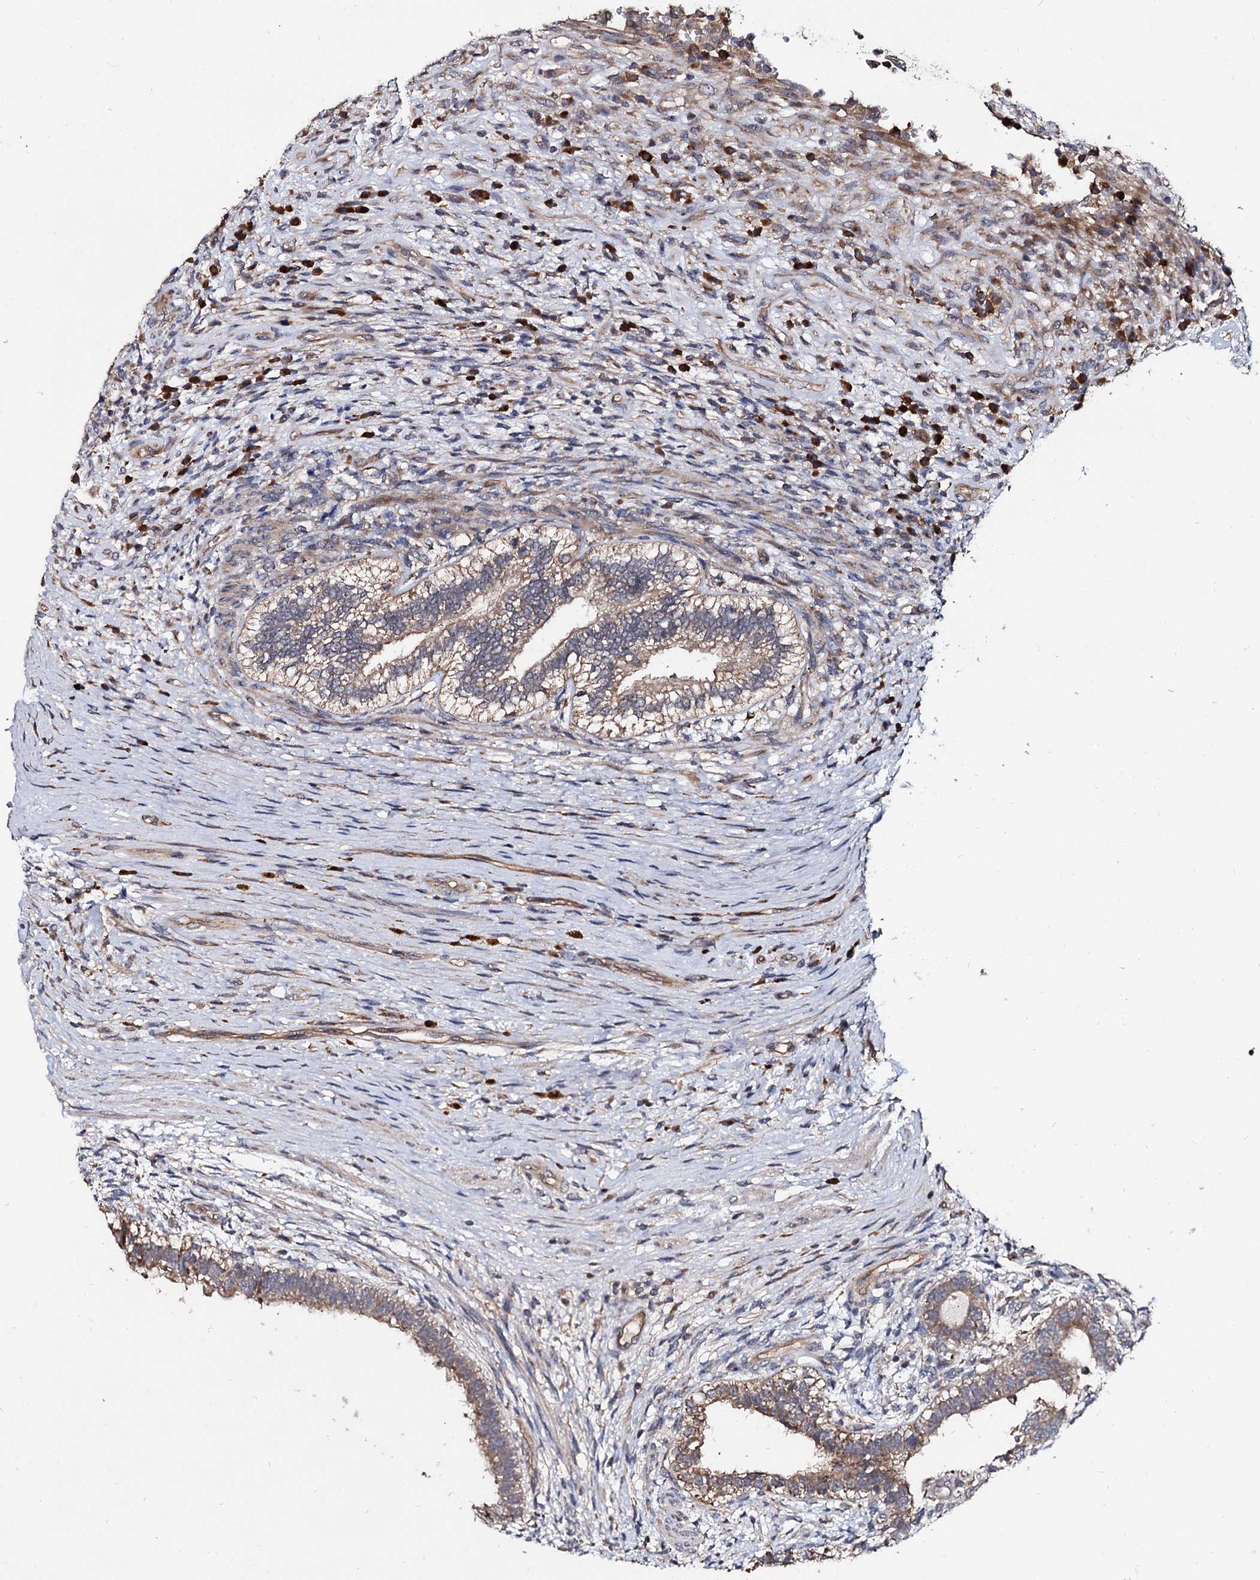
{"staining": {"intensity": "moderate", "quantity": ">75%", "location": "cytoplasmic/membranous"}, "tissue": "testis cancer", "cell_type": "Tumor cells", "image_type": "cancer", "snomed": [{"axis": "morphology", "description": "Carcinoma, Embryonal, NOS"}, {"axis": "topography", "description": "Testis"}], "caption": "Human testis cancer (embryonal carcinoma) stained with a protein marker displays moderate staining in tumor cells.", "gene": "WWC3", "patient": {"sex": "male", "age": 26}}